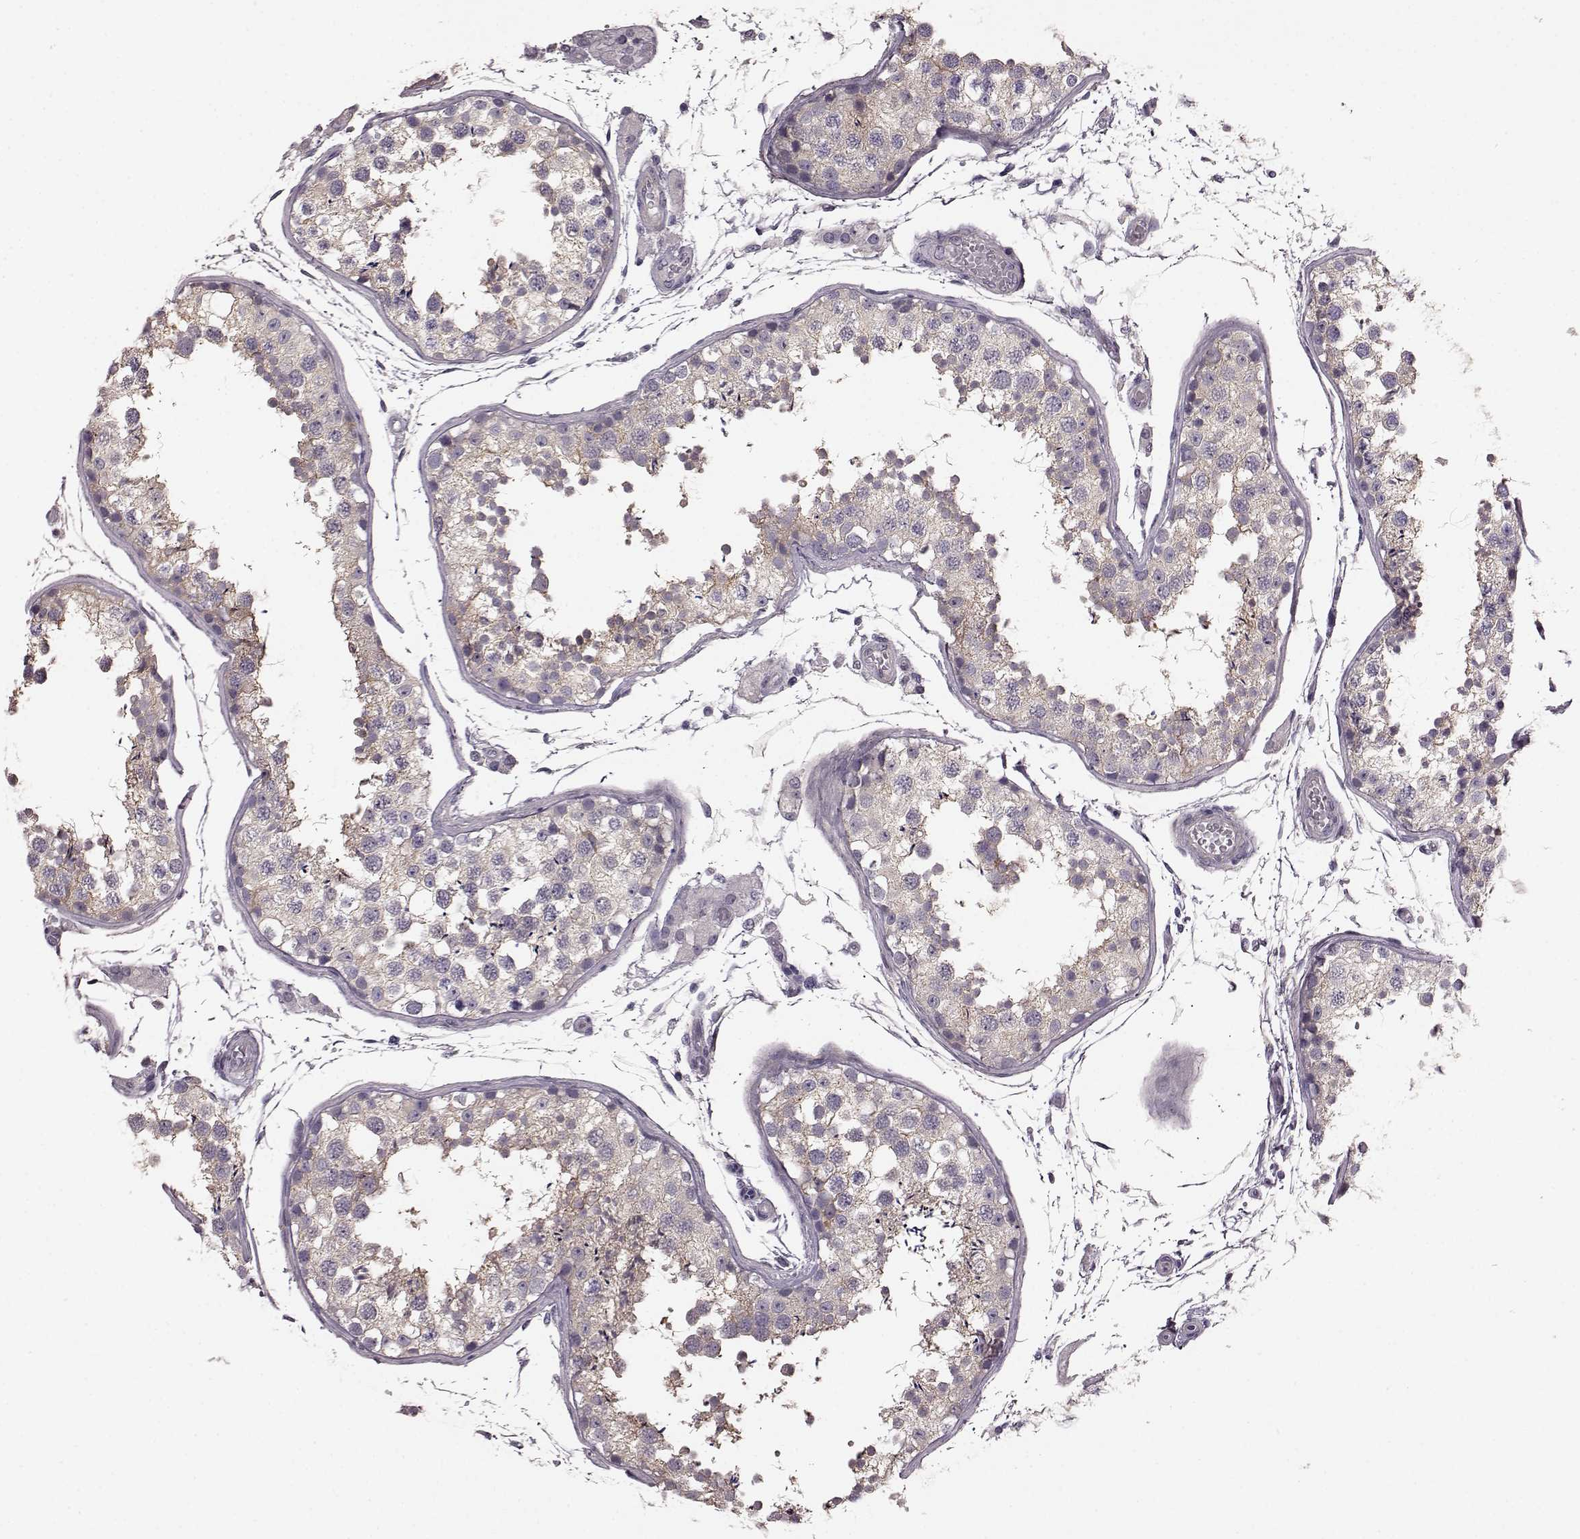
{"staining": {"intensity": "weak", "quantity": "<25%", "location": "cytoplasmic/membranous"}, "tissue": "testis", "cell_type": "Cells in seminiferous ducts", "image_type": "normal", "snomed": [{"axis": "morphology", "description": "Normal tissue, NOS"}, {"axis": "topography", "description": "Testis"}], "caption": "This photomicrograph is of unremarkable testis stained with immunohistochemistry to label a protein in brown with the nuclei are counter-stained blue. There is no positivity in cells in seminiferous ducts.", "gene": "GRK1", "patient": {"sex": "male", "age": 29}}